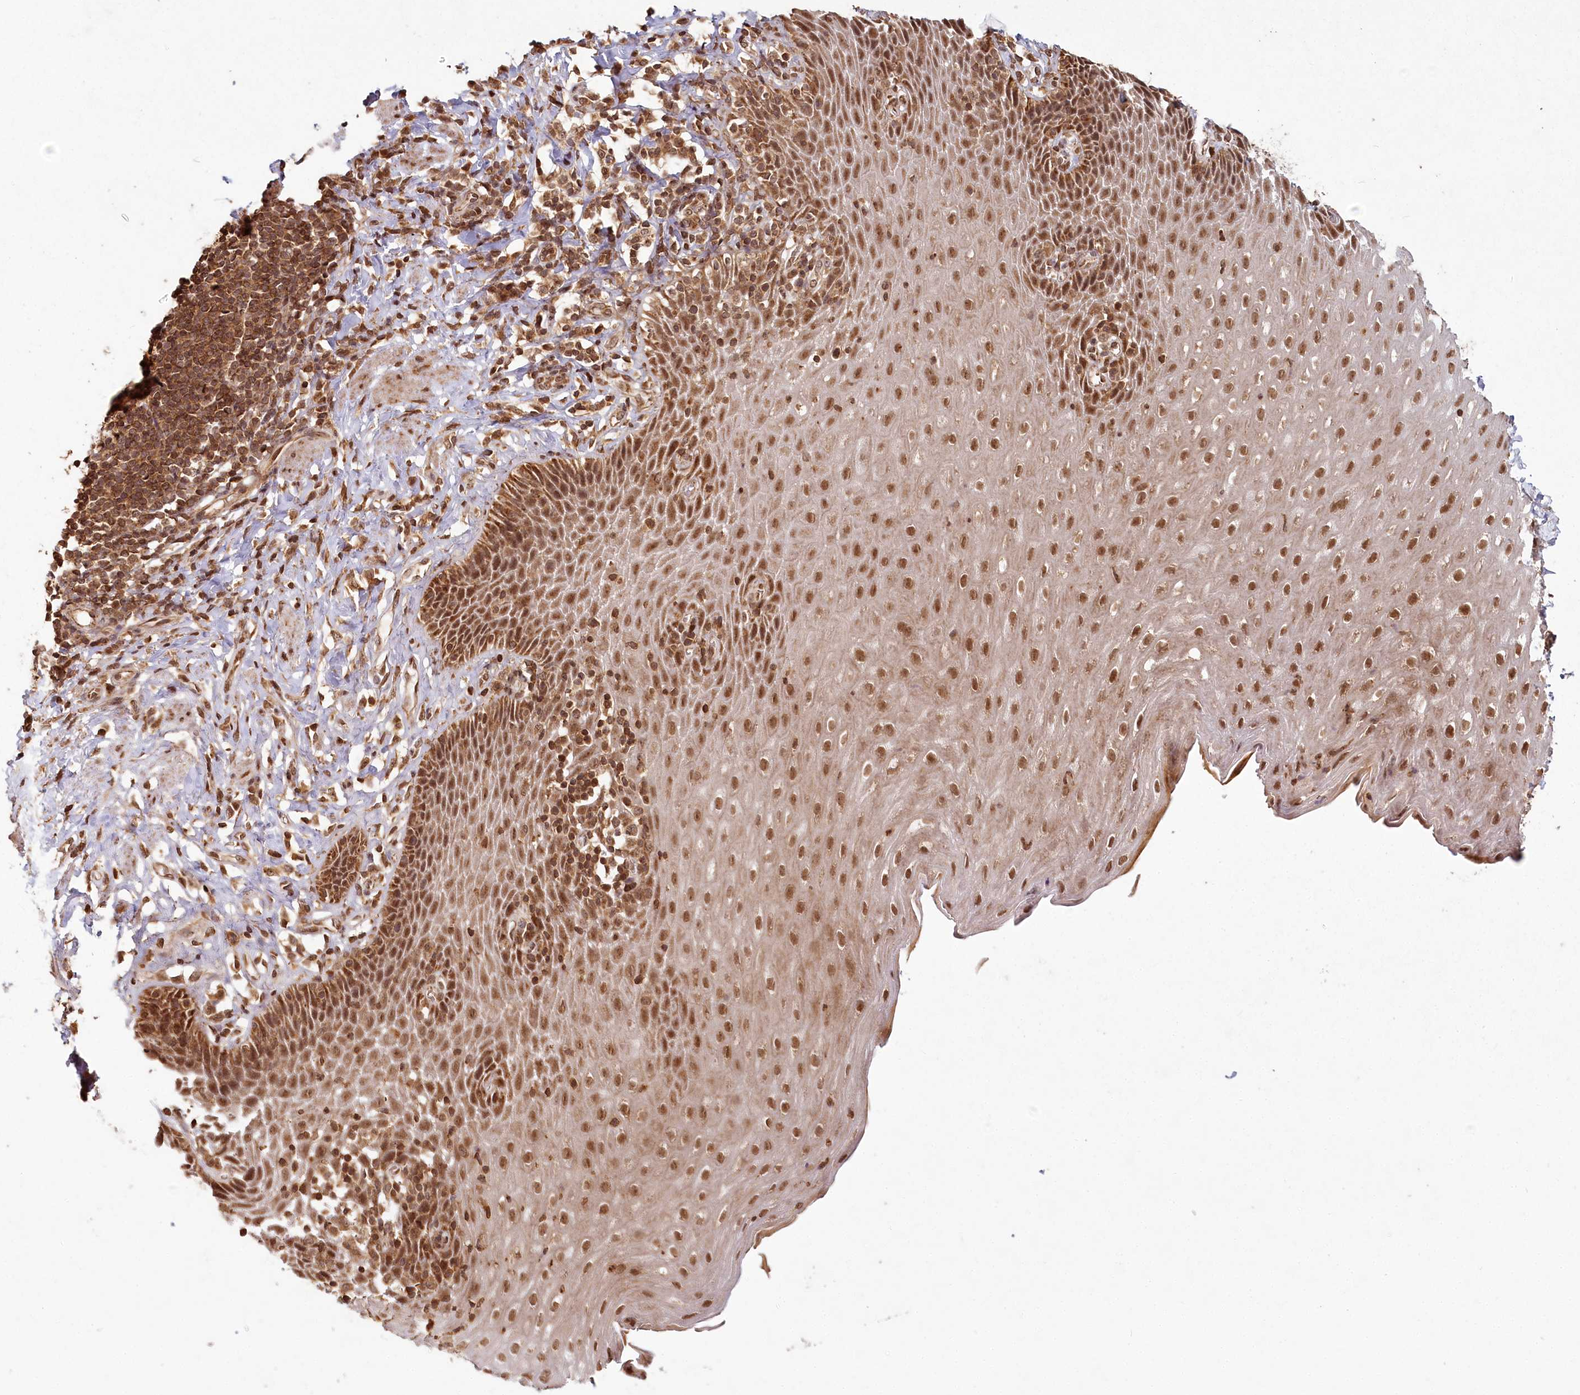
{"staining": {"intensity": "strong", "quantity": ">75%", "location": "nuclear"}, "tissue": "esophagus", "cell_type": "Squamous epithelial cells", "image_type": "normal", "snomed": [{"axis": "morphology", "description": "Normal tissue, NOS"}, {"axis": "topography", "description": "Esophagus"}], "caption": "Unremarkable esophagus demonstrates strong nuclear staining in approximately >75% of squamous epithelial cells, visualized by immunohistochemistry.", "gene": "MICU1", "patient": {"sex": "female", "age": 61}}